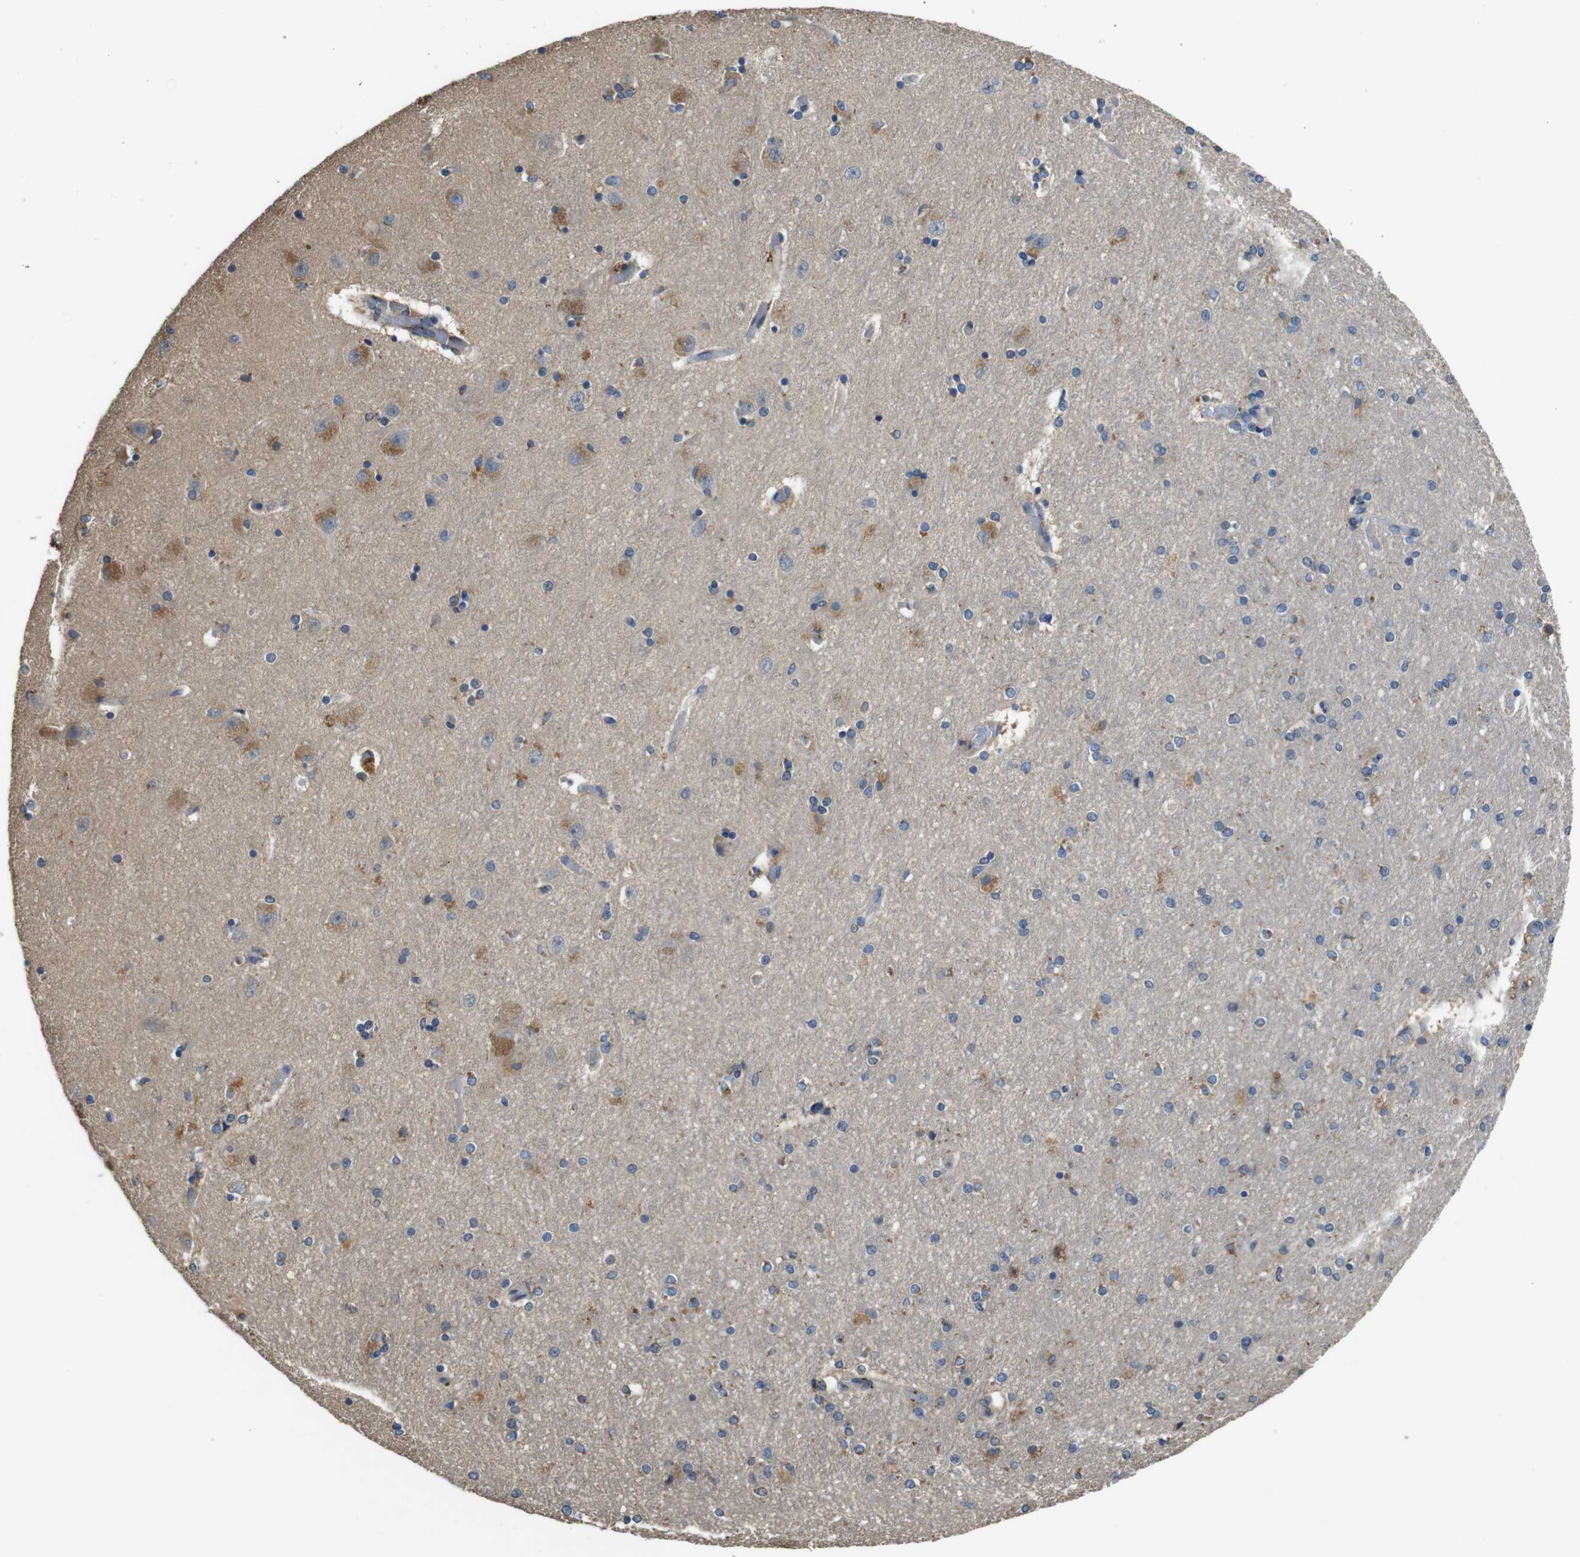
{"staining": {"intensity": "moderate", "quantity": "25%-75%", "location": "cytoplasmic/membranous"}, "tissue": "hippocampus", "cell_type": "Glial cells", "image_type": "normal", "snomed": [{"axis": "morphology", "description": "Normal tissue, NOS"}, {"axis": "topography", "description": "Hippocampus"}], "caption": "Protein positivity by immunohistochemistry demonstrates moderate cytoplasmic/membranous positivity in approximately 25%-75% of glial cells in unremarkable hippocampus.", "gene": "RAB6A", "patient": {"sex": "female", "age": 54}}